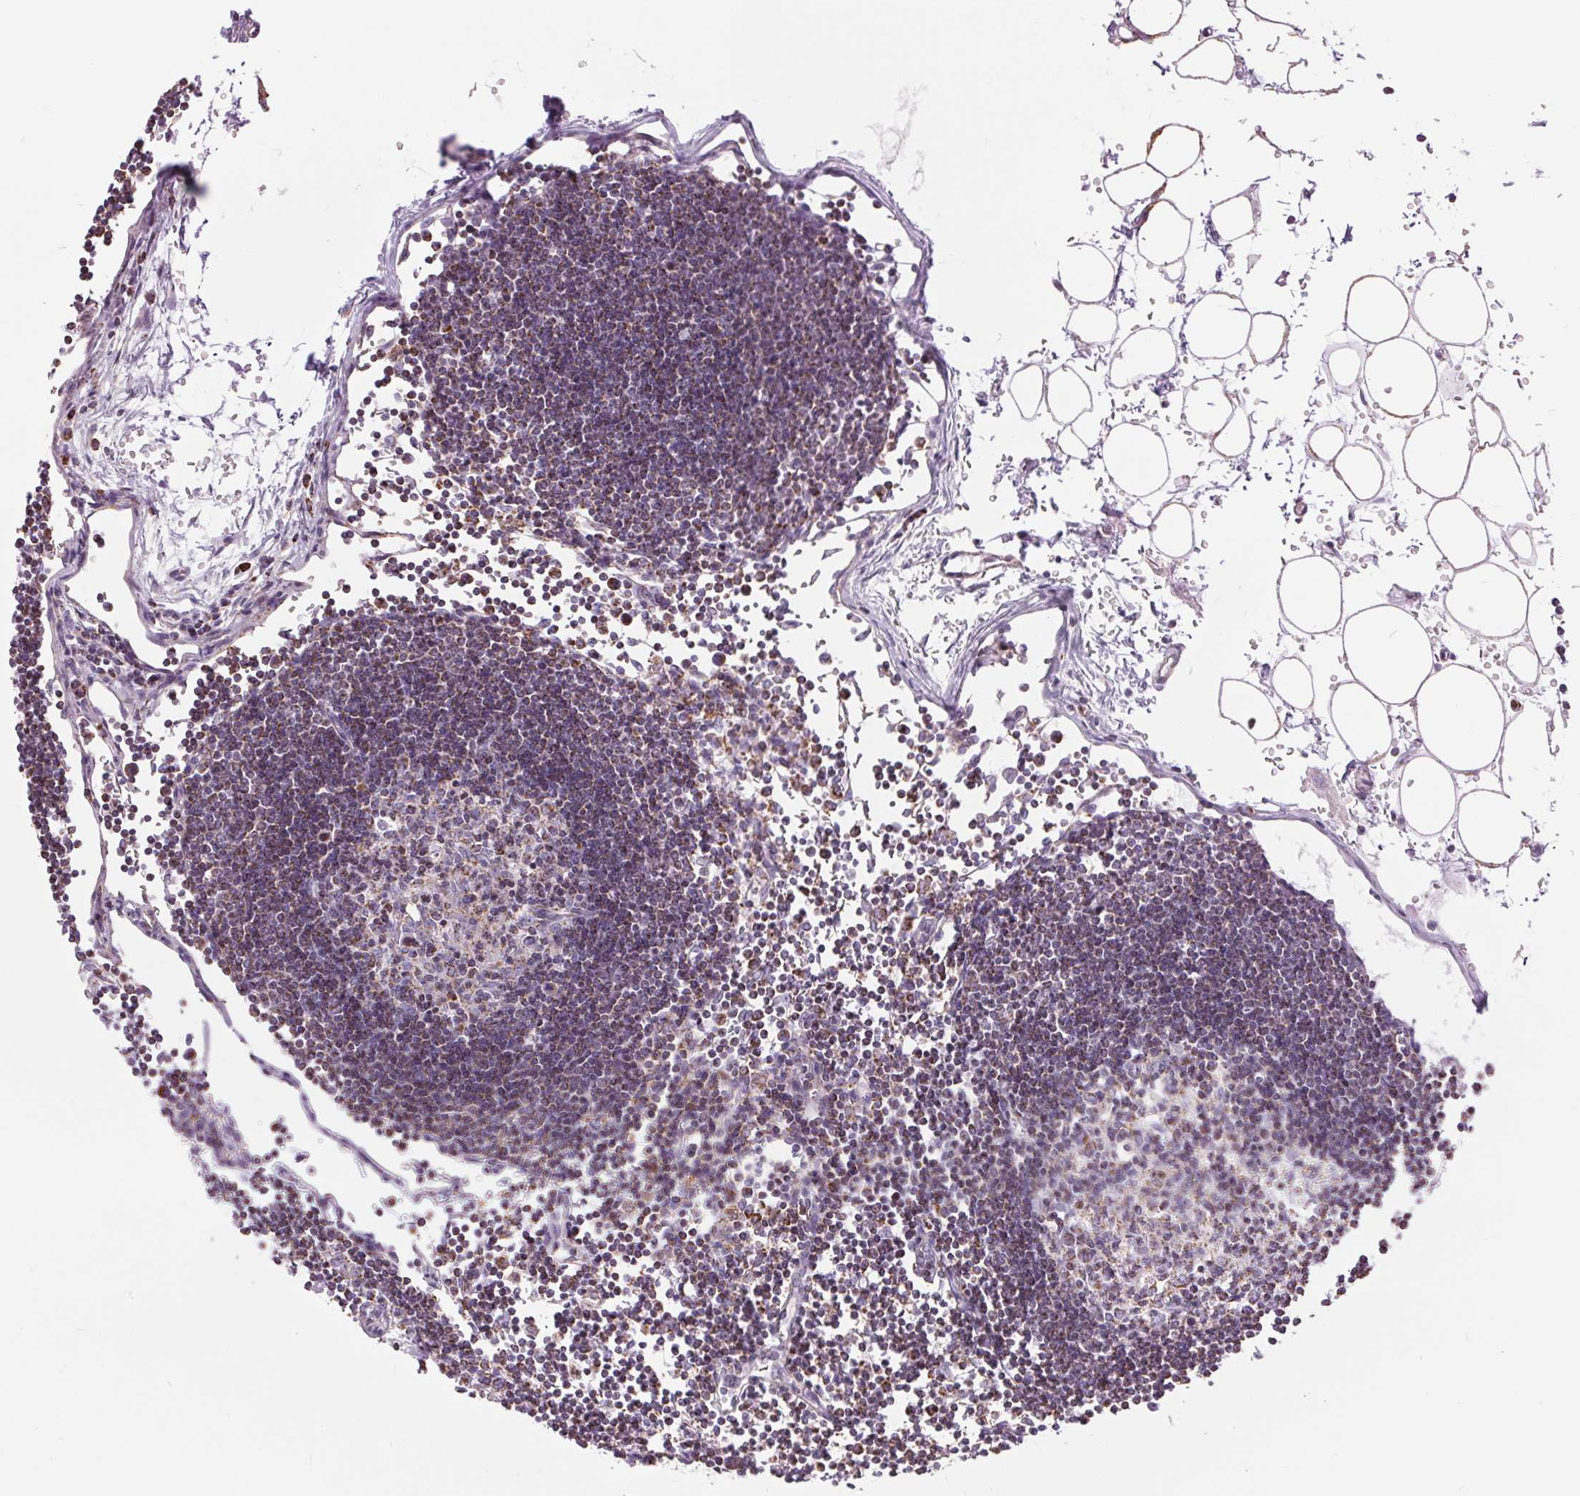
{"staining": {"intensity": "moderate", "quantity": "<25%", "location": "cytoplasmic/membranous"}, "tissue": "lymph node", "cell_type": "Germinal center cells", "image_type": "normal", "snomed": [{"axis": "morphology", "description": "Normal tissue, NOS"}, {"axis": "topography", "description": "Lymph node"}], "caption": "Moderate cytoplasmic/membranous expression for a protein is present in about <25% of germinal center cells of benign lymph node using immunohistochemistry.", "gene": "ATP5PB", "patient": {"sex": "female", "age": 65}}